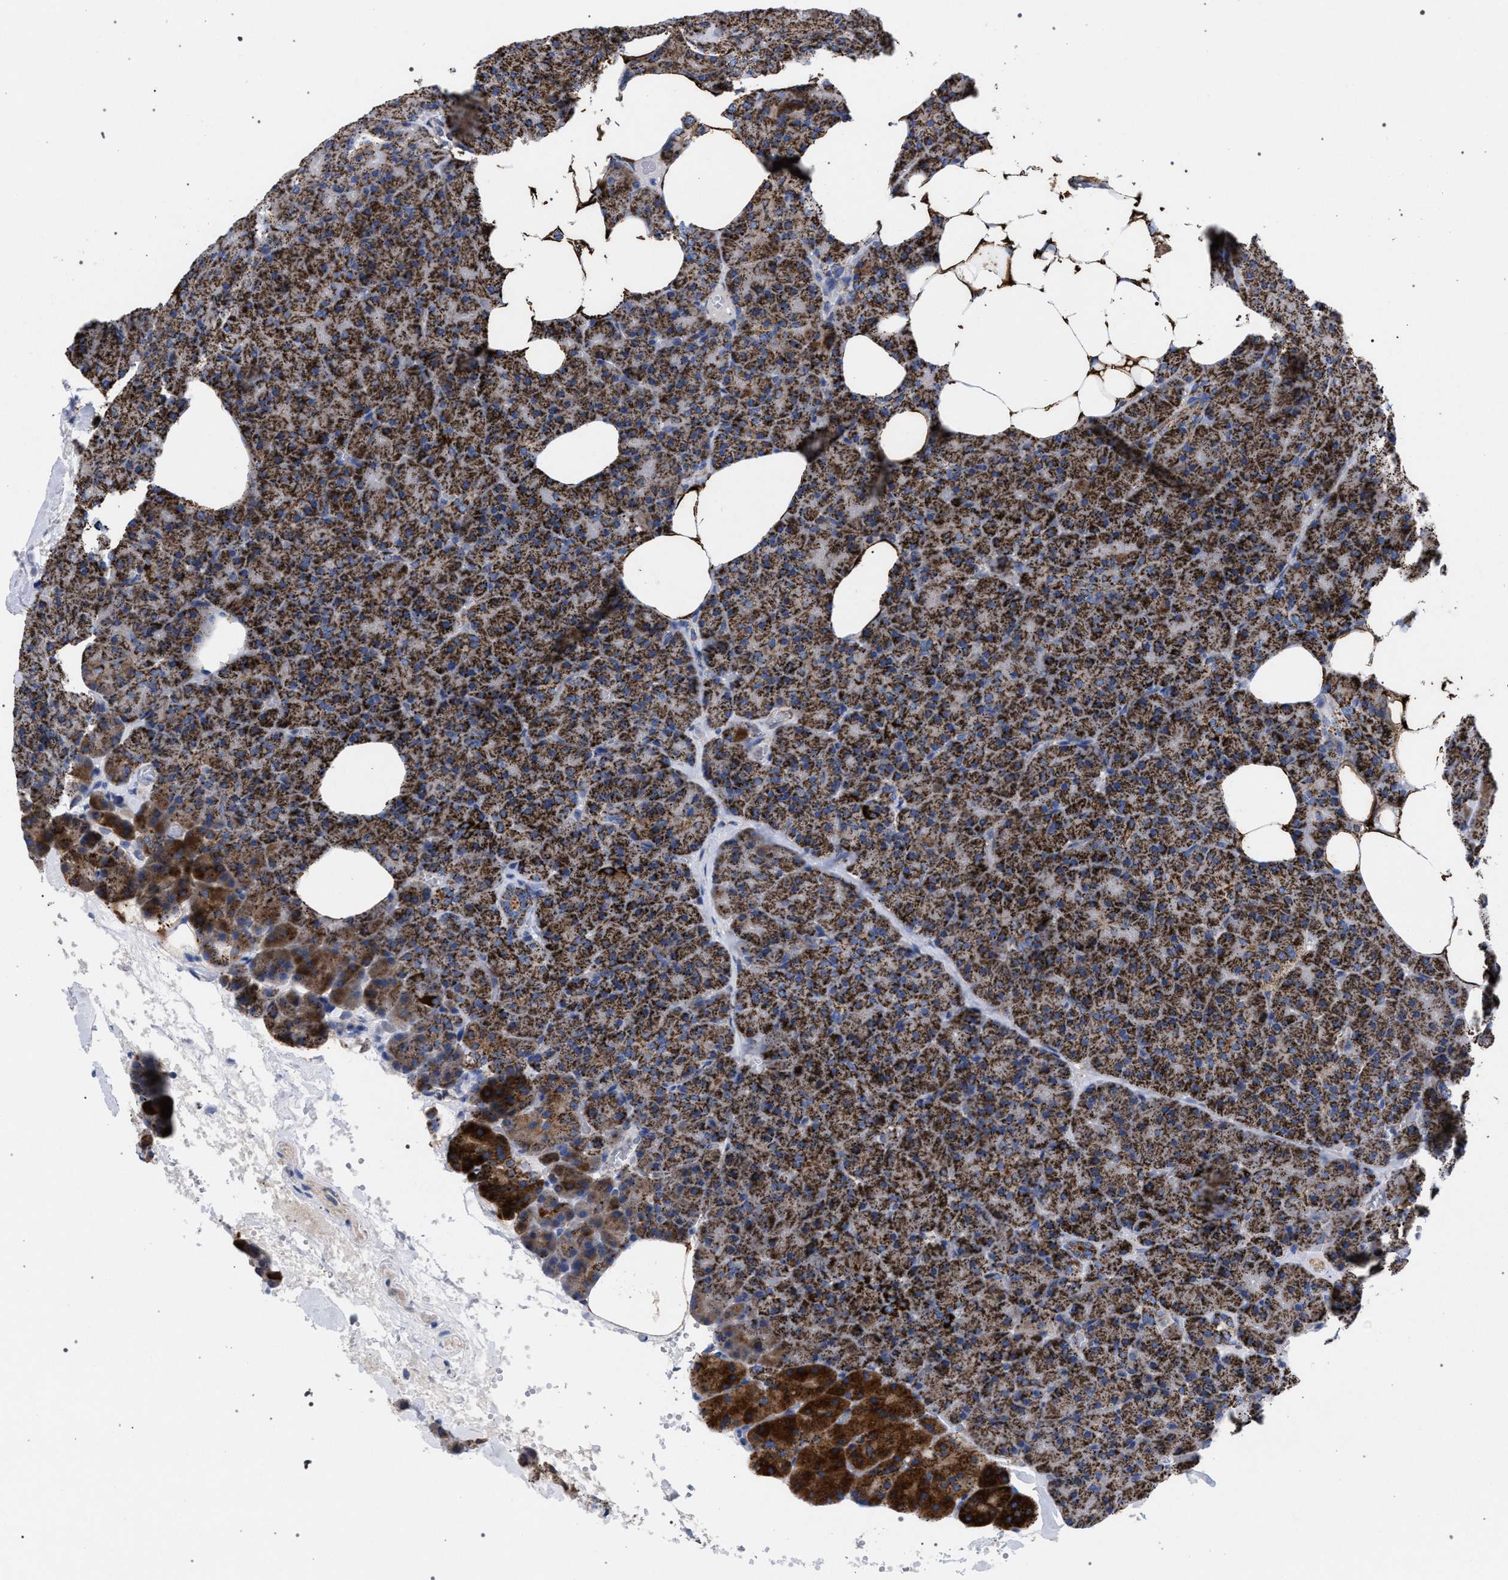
{"staining": {"intensity": "strong", "quantity": ">75%", "location": "cytoplasmic/membranous"}, "tissue": "pancreas", "cell_type": "Exocrine glandular cells", "image_type": "normal", "snomed": [{"axis": "morphology", "description": "Normal tissue, NOS"}, {"axis": "morphology", "description": "Carcinoid, malignant, NOS"}, {"axis": "topography", "description": "Pancreas"}], "caption": "Immunohistochemistry (IHC) staining of normal pancreas, which reveals high levels of strong cytoplasmic/membranous positivity in about >75% of exocrine glandular cells indicating strong cytoplasmic/membranous protein expression. The staining was performed using DAB (brown) for protein detection and nuclei were counterstained in hematoxylin (blue).", "gene": "ACADS", "patient": {"sex": "female", "age": 35}}